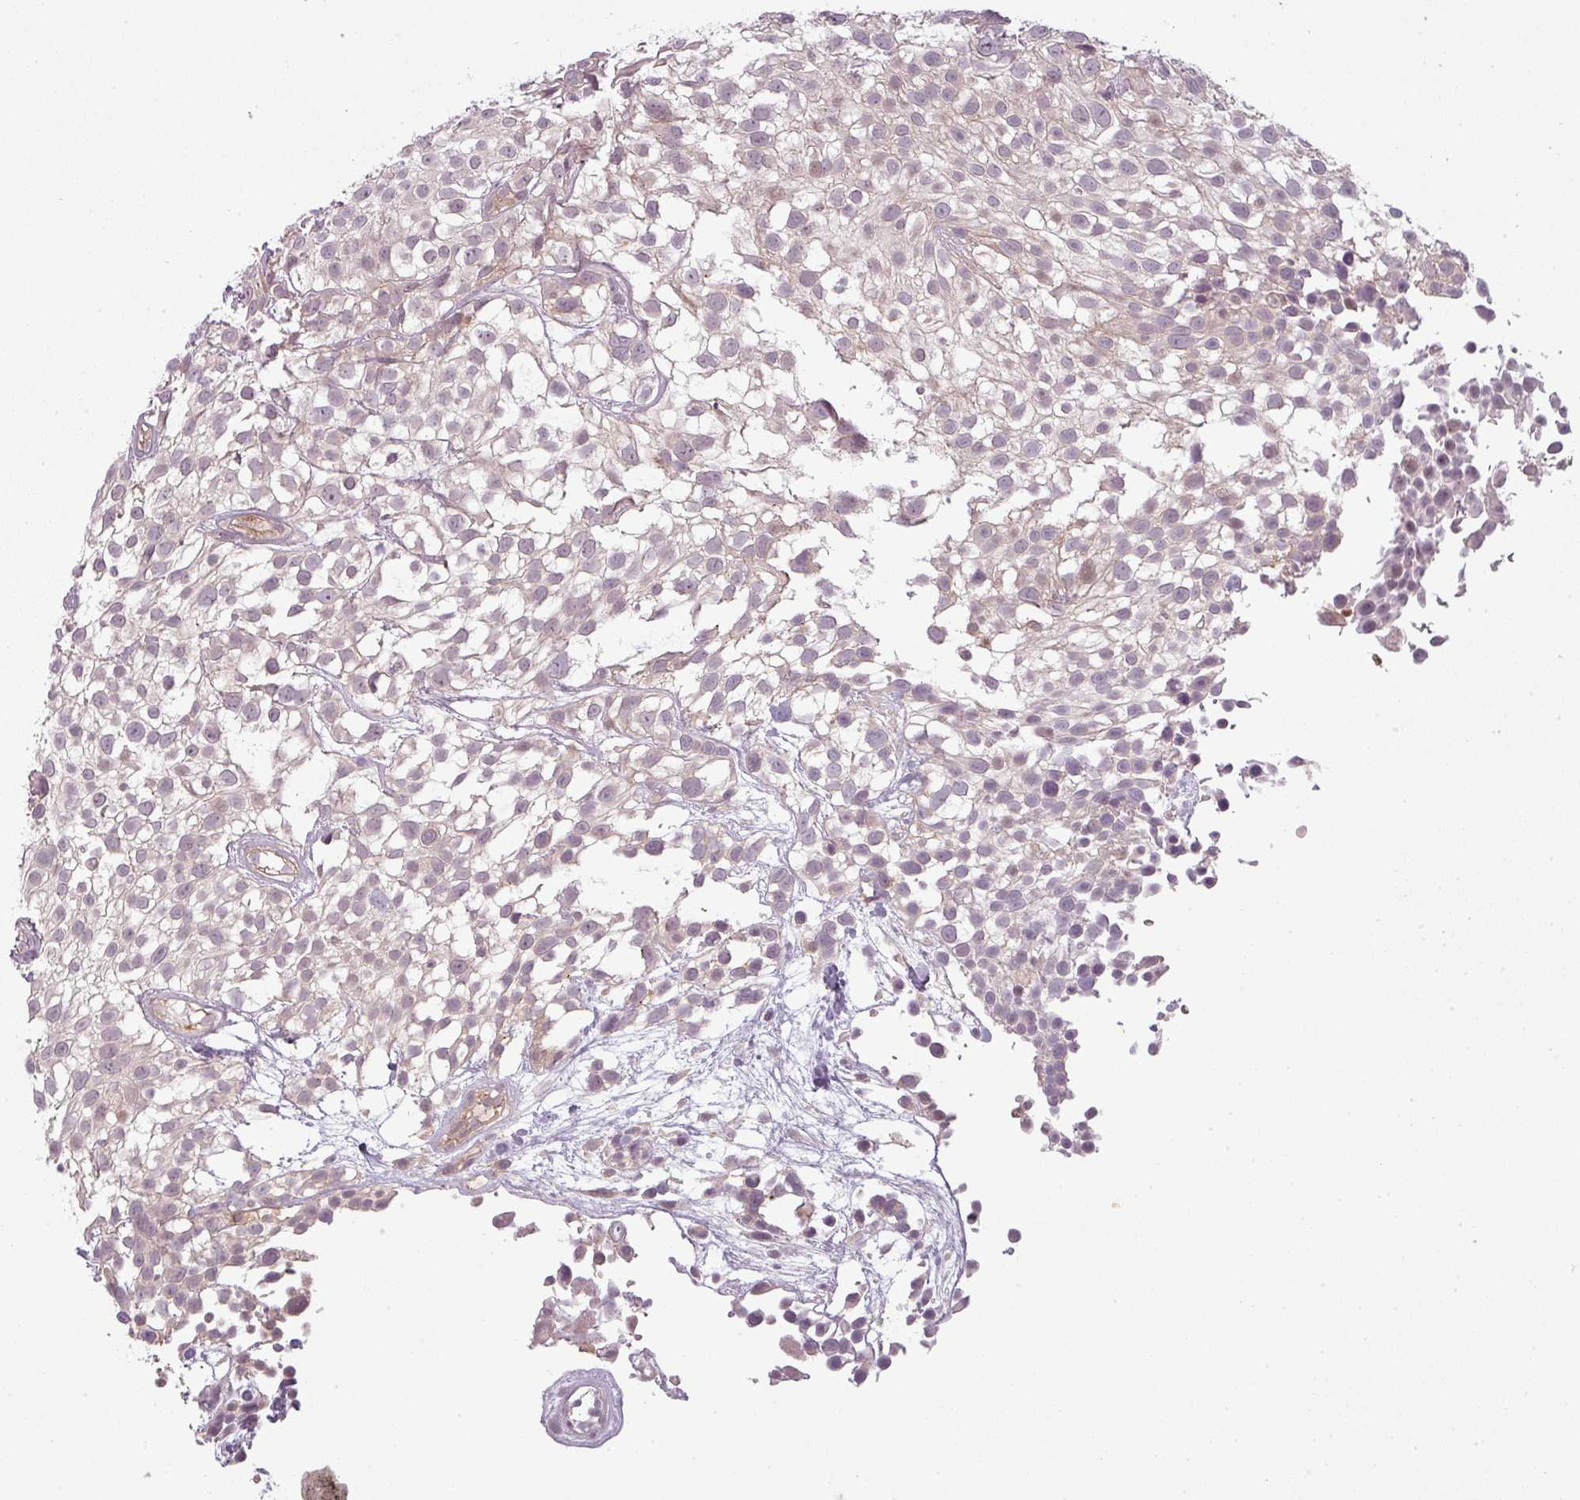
{"staining": {"intensity": "negative", "quantity": "none", "location": "none"}, "tissue": "urothelial cancer", "cell_type": "Tumor cells", "image_type": "cancer", "snomed": [{"axis": "morphology", "description": "Urothelial carcinoma, High grade"}, {"axis": "topography", "description": "Urinary bladder"}], "caption": "Immunohistochemical staining of urothelial cancer reveals no significant staining in tumor cells.", "gene": "SLC16A9", "patient": {"sex": "male", "age": 56}}